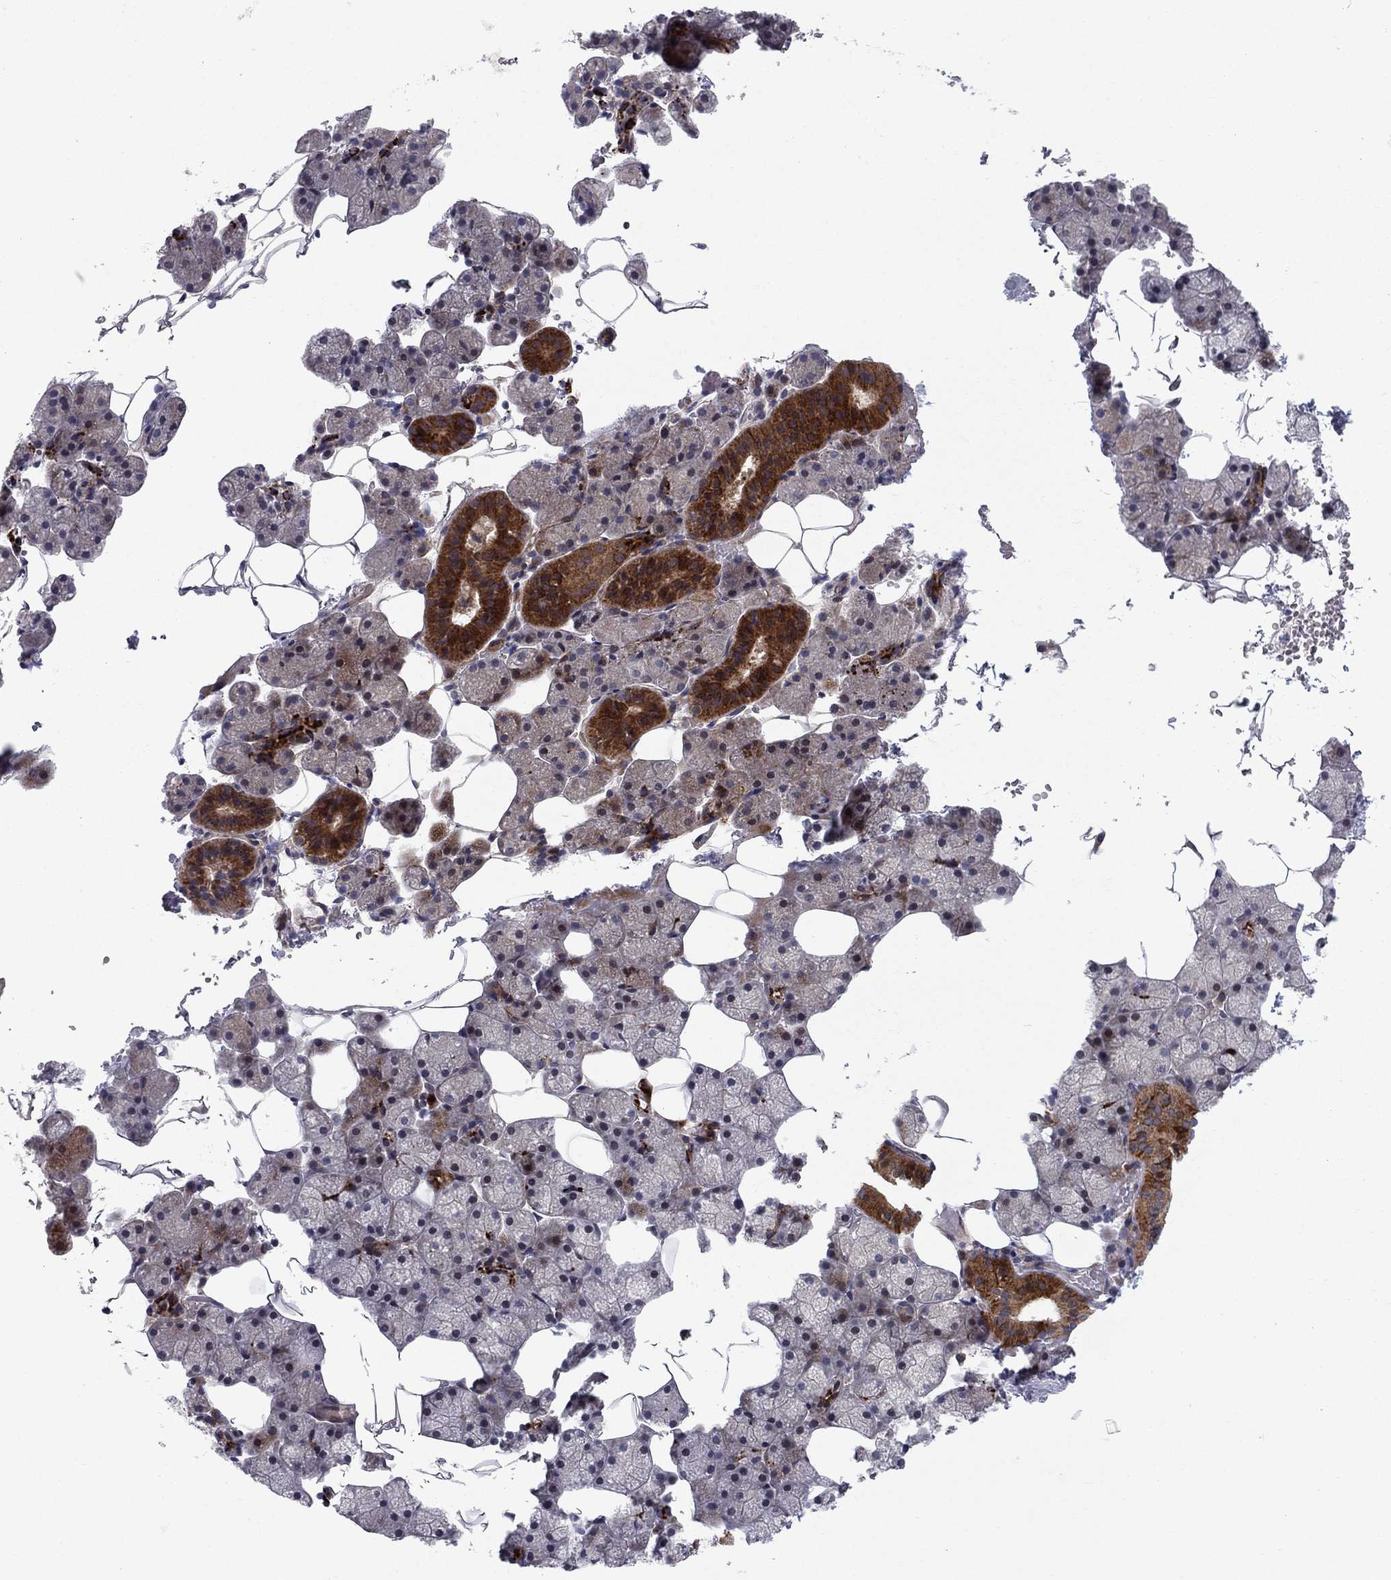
{"staining": {"intensity": "strong", "quantity": "<25%", "location": "cytoplasmic/membranous"}, "tissue": "salivary gland", "cell_type": "Glandular cells", "image_type": "normal", "snomed": [{"axis": "morphology", "description": "Normal tissue, NOS"}, {"axis": "topography", "description": "Salivary gland"}], "caption": "About <25% of glandular cells in unremarkable human salivary gland display strong cytoplasmic/membranous protein expression as visualized by brown immunohistochemical staining.", "gene": "MIOS", "patient": {"sex": "male", "age": 38}}